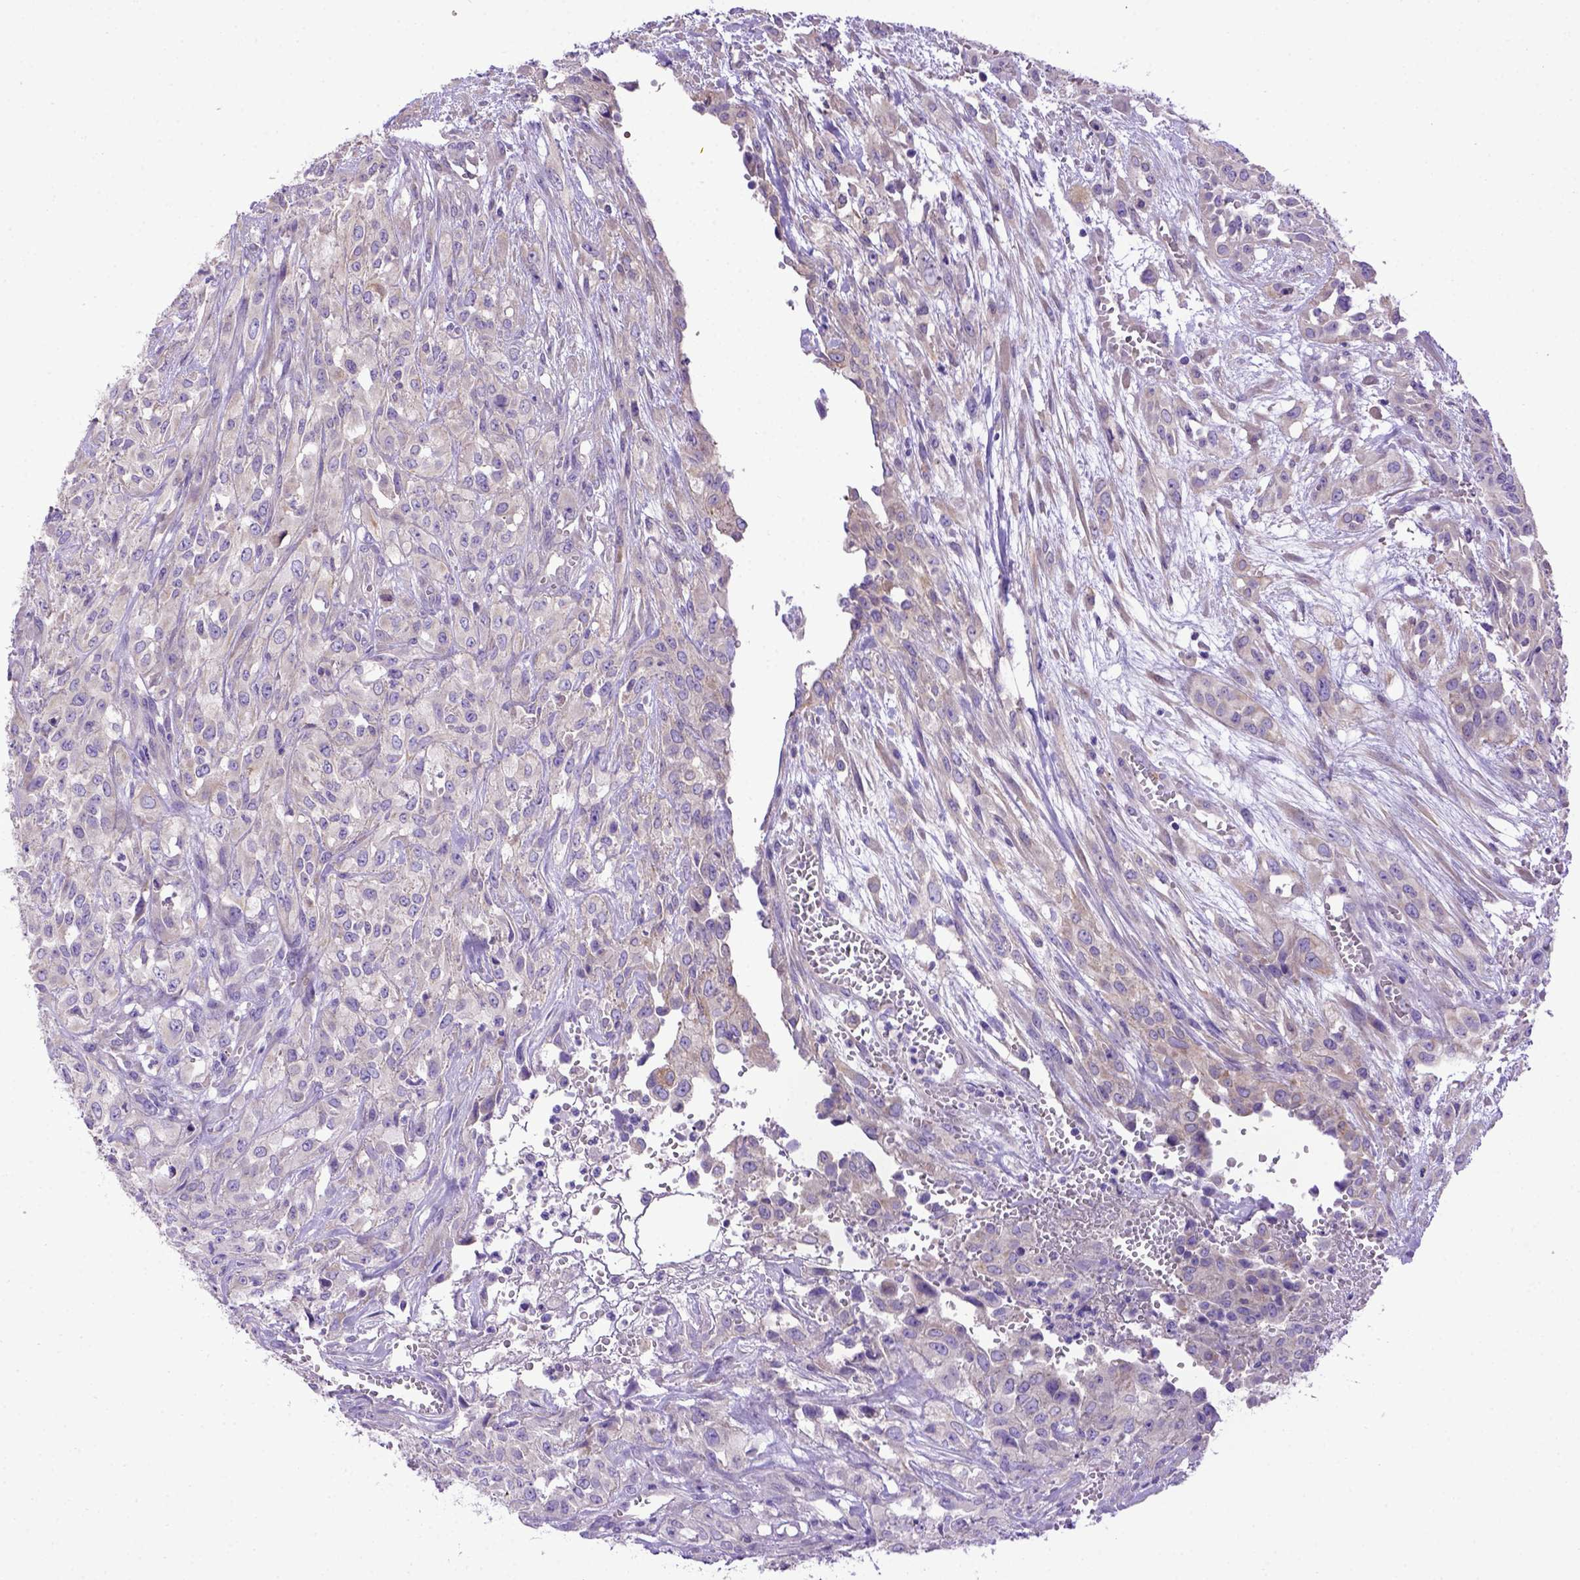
{"staining": {"intensity": "negative", "quantity": "none", "location": "none"}, "tissue": "urothelial cancer", "cell_type": "Tumor cells", "image_type": "cancer", "snomed": [{"axis": "morphology", "description": "Urothelial carcinoma, High grade"}, {"axis": "topography", "description": "Urinary bladder"}], "caption": "An immunohistochemistry (IHC) image of urothelial cancer is shown. There is no staining in tumor cells of urothelial cancer.", "gene": "ADAM12", "patient": {"sex": "male", "age": 67}}